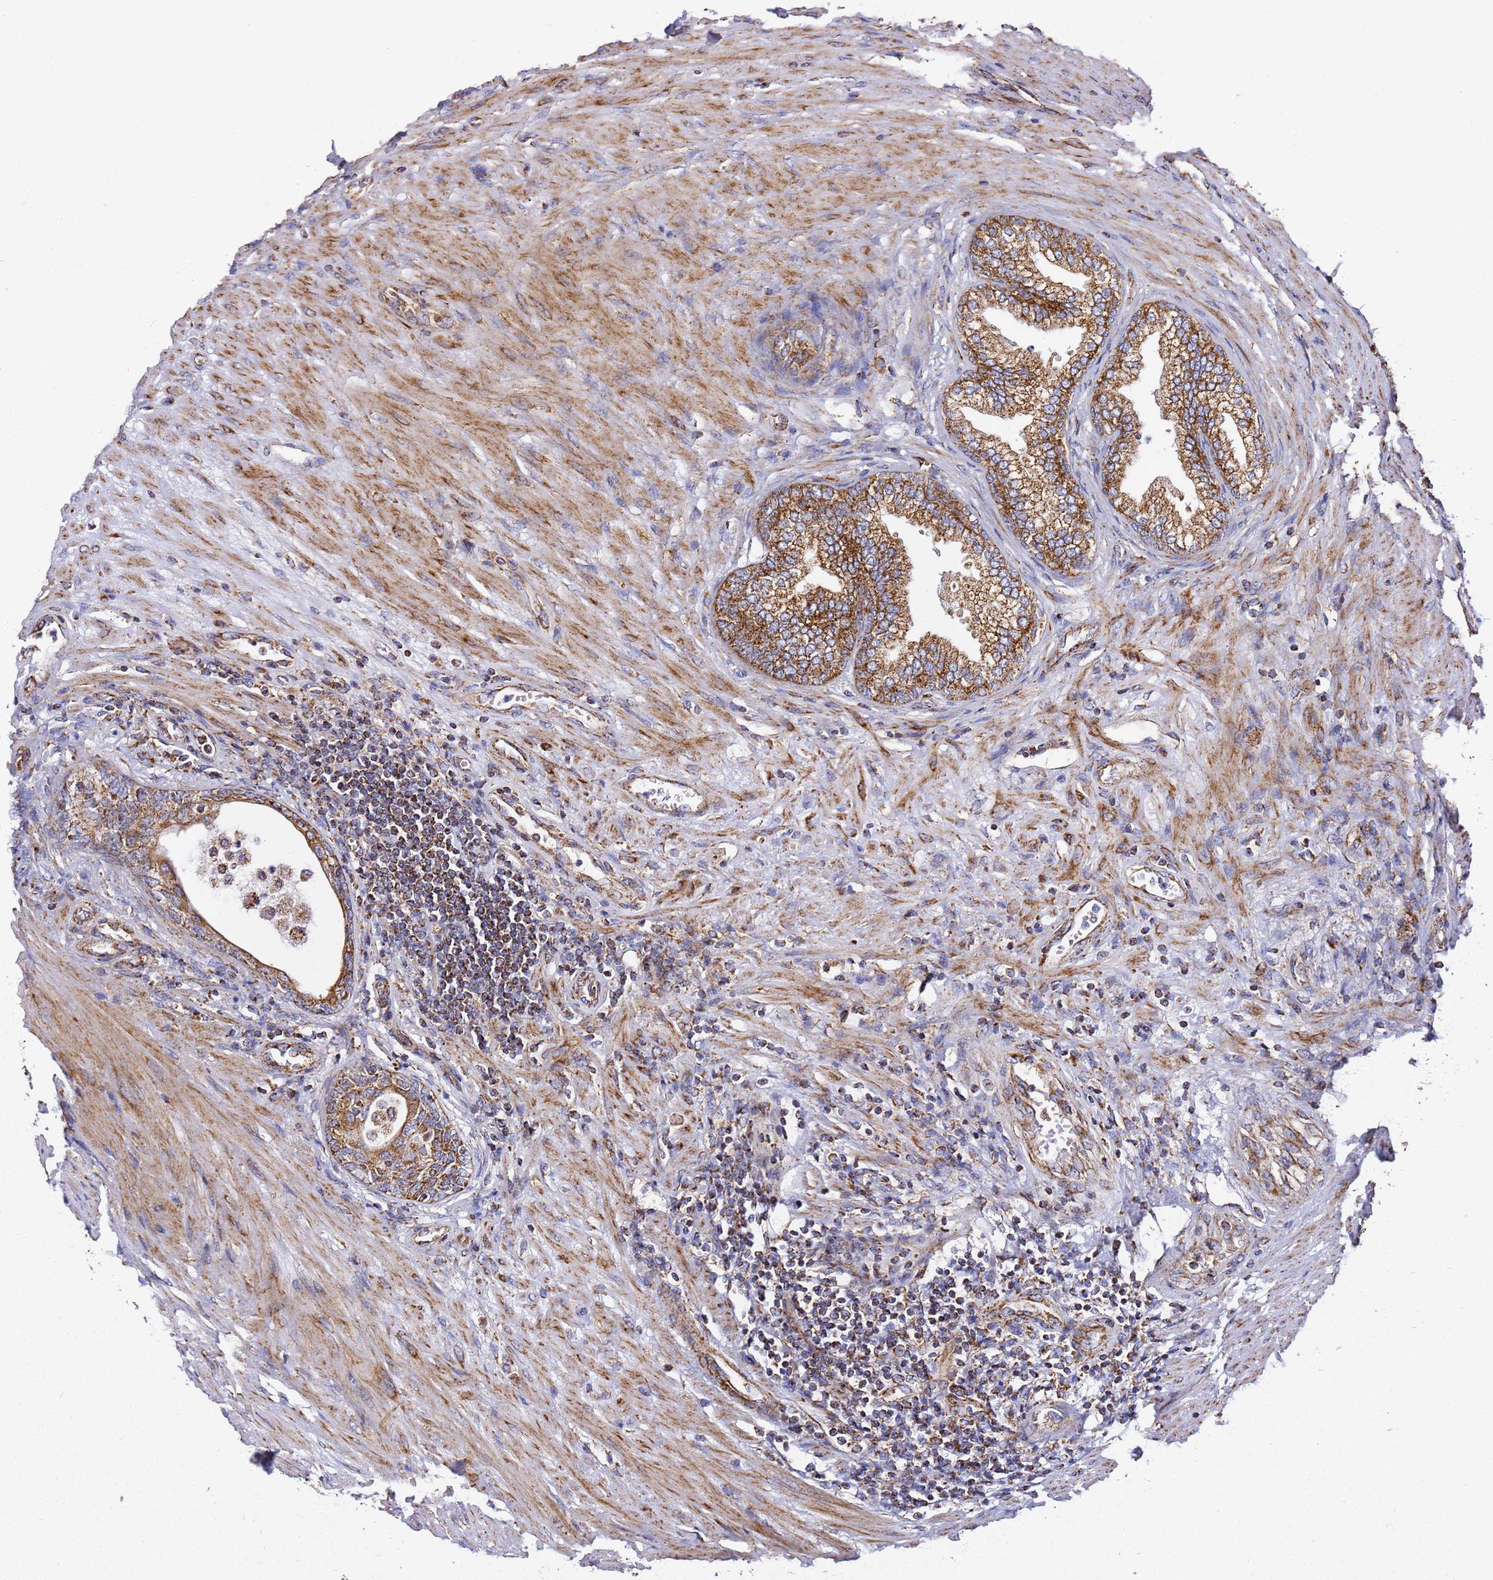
{"staining": {"intensity": "strong", "quantity": ">75%", "location": "cytoplasmic/membranous"}, "tissue": "prostate", "cell_type": "Glandular cells", "image_type": "normal", "snomed": [{"axis": "morphology", "description": "Normal tissue, NOS"}, {"axis": "topography", "description": "Prostate"}], "caption": "Protein staining of normal prostate demonstrates strong cytoplasmic/membranous positivity in approximately >75% of glandular cells.", "gene": "NDUFA3", "patient": {"sex": "male", "age": 76}}